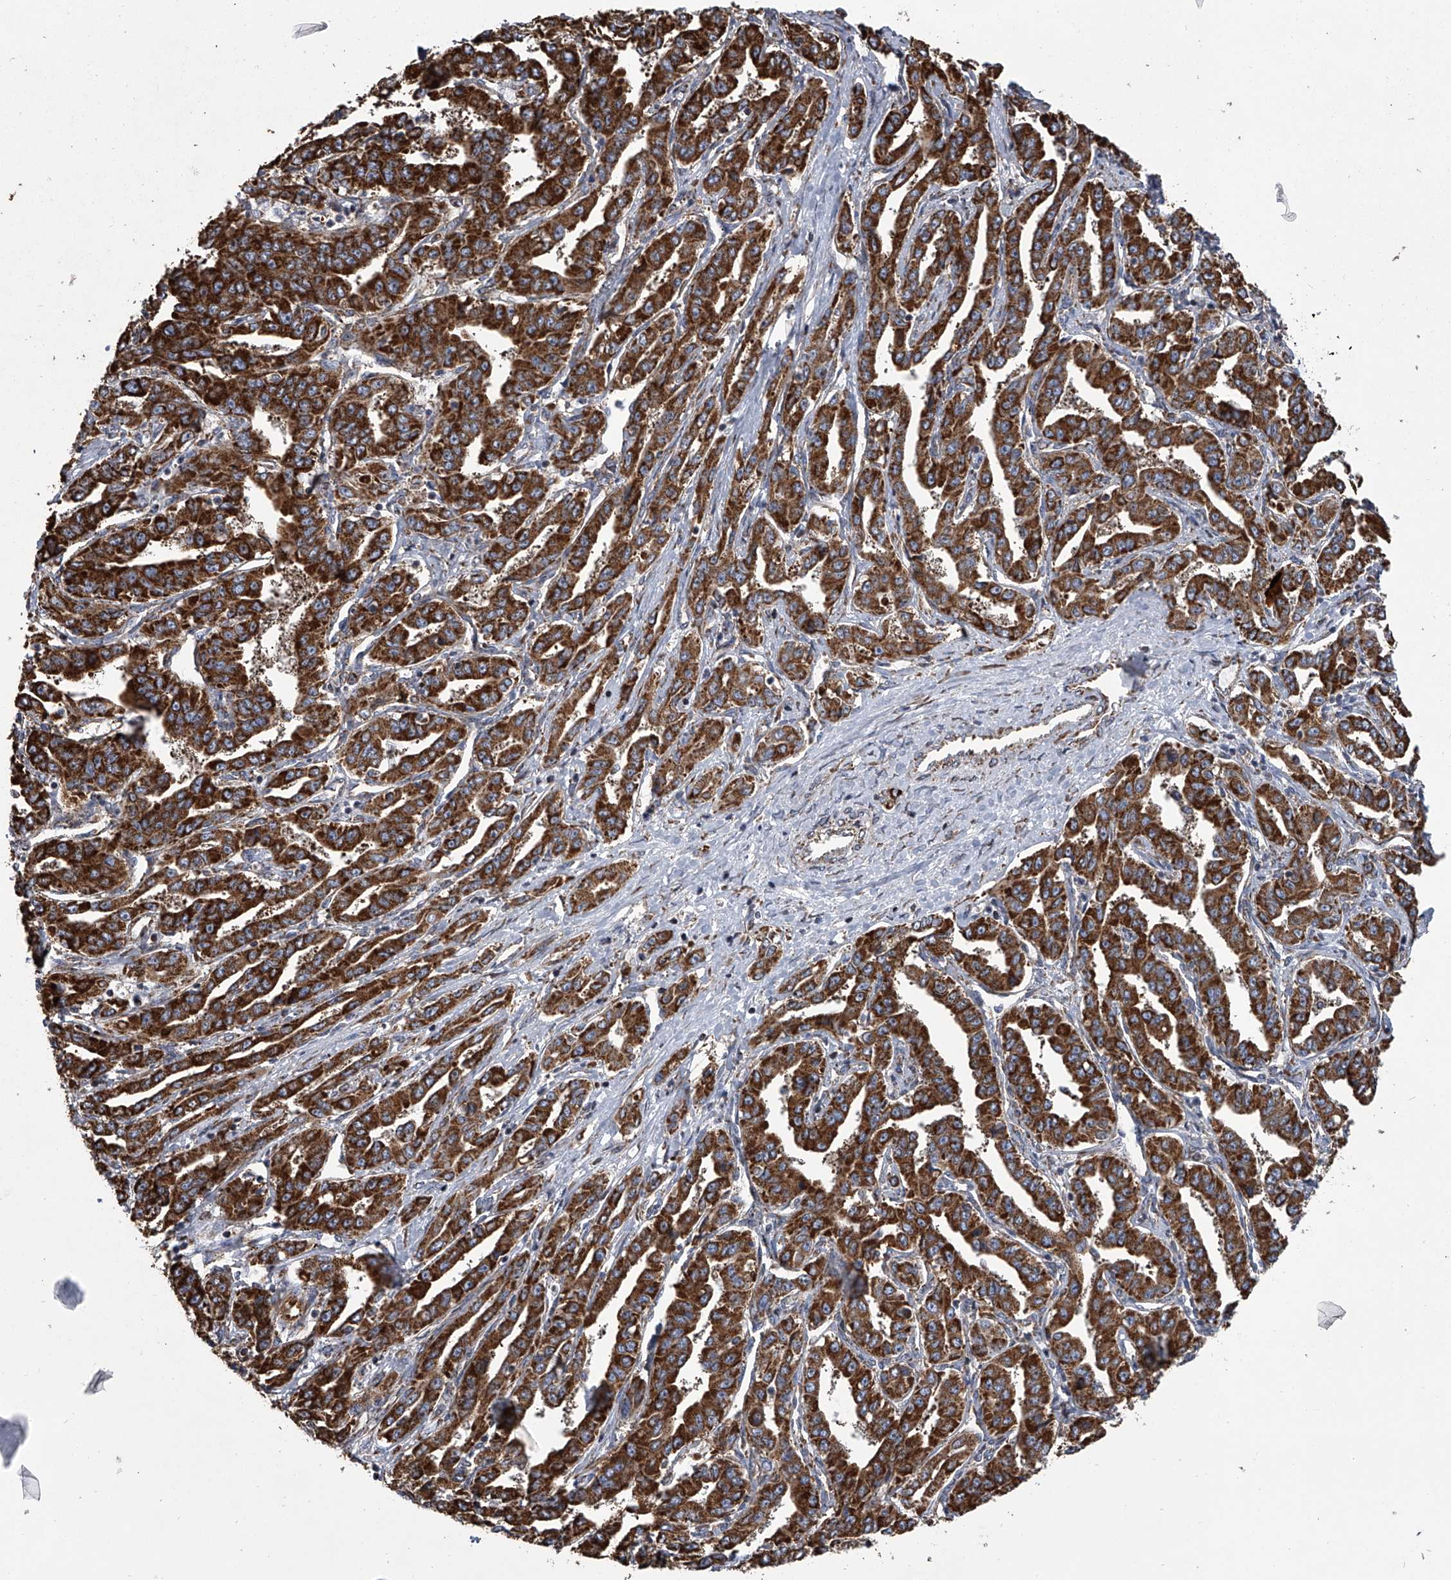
{"staining": {"intensity": "strong", "quantity": ">75%", "location": "cytoplasmic/membranous"}, "tissue": "liver cancer", "cell_type": "Tumor cells", "image_type": "cancer", "snomed": [{"axis": "morphology", "description": "Cholangiocarcinoma"}, {"axis": "topography", "description": "Liver"}], "caption": "Protein staining of cholangiocarcinoma (liver) tissue displays strong cytoplasmic/membranous staining in about >75% of tumor cells.", "gene": "ZC3H15", "patient": {"sex": "male", "age": 59}}